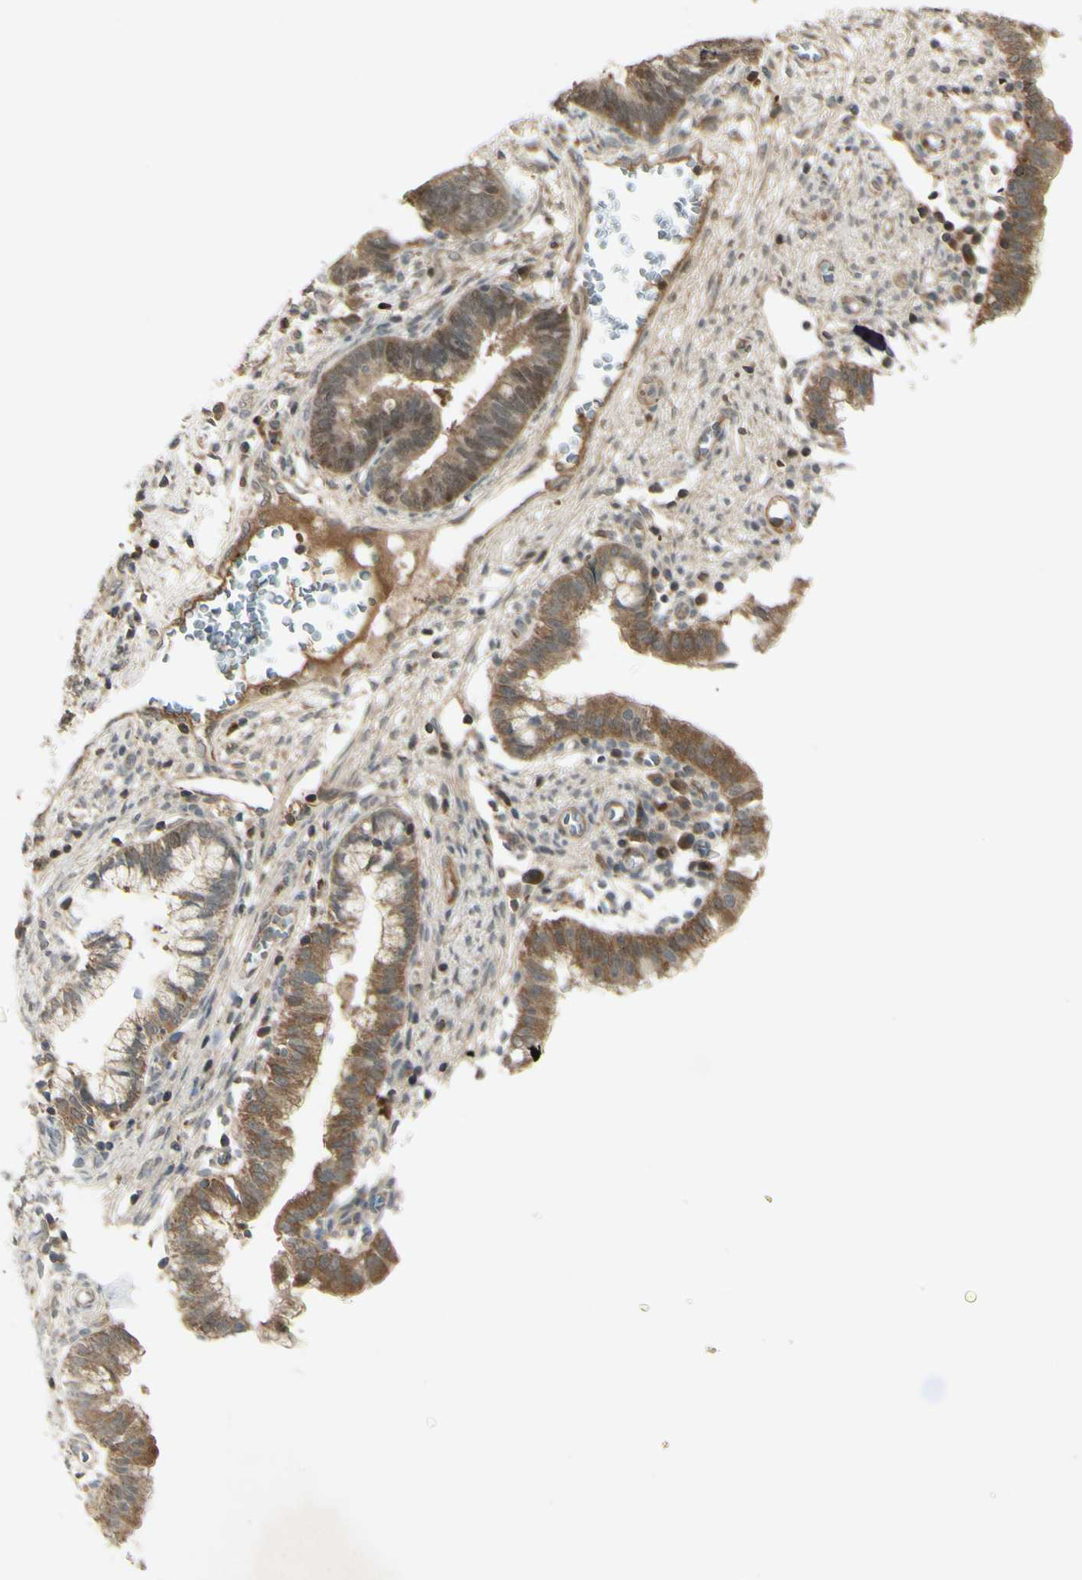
{"staining": {"intensity": "negative", "quantity": "none", "location": "none"}, "tissue": "cervical cancer", "cell_type": "Tumor cells", "image_type": "cancer", "snomed": [{"axis": "morphology", "description": "Adenocarcinoma, NOS"}, {"axis": "topography", "description": "Cervix"}], "caption": "A photomicrograph of human cervical adenocarcinoma is negative for staining in tumor cells. Nuclei are stained in blue.", "gene": "RAD18", "patient": {"sex": "female", "age": 44}}